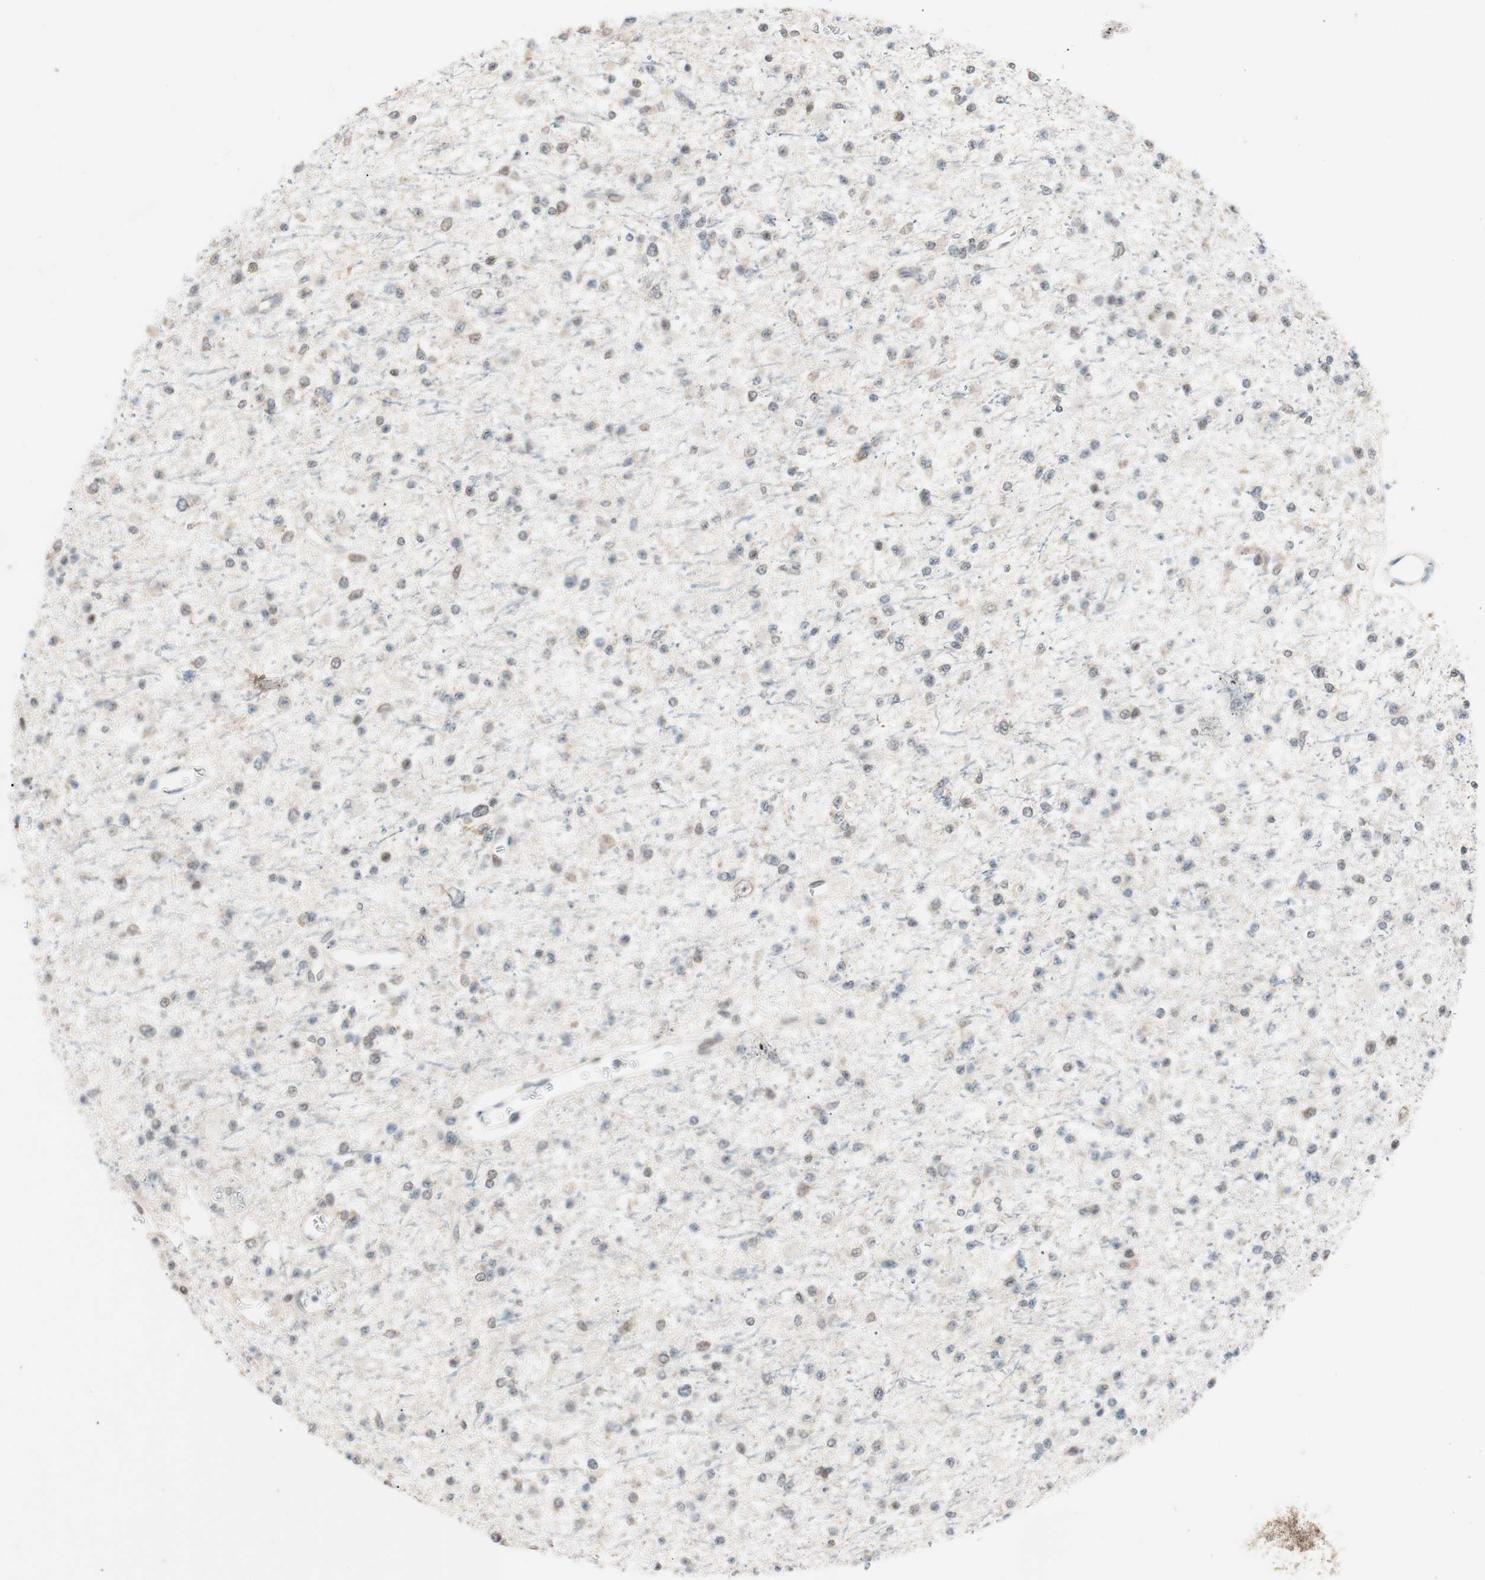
{"staining": {"intensity": "negative", "quantity": "none", "location": "none"}, "tissue": "glioma", "cell_type": "Tumor cells", "image_type": "cancer", "snomed": [{"axis": "morphology", "description": "Glioma, malignant, Low grade"}, {"axis": "topography", "description": "Brain"}], "caption": "Tumor cells show no significant expression in malignant glioma (low-grade). Nuclei are stained in blue.", "gene": "POLH", "patient": {"sex": "female", "age": 22}}